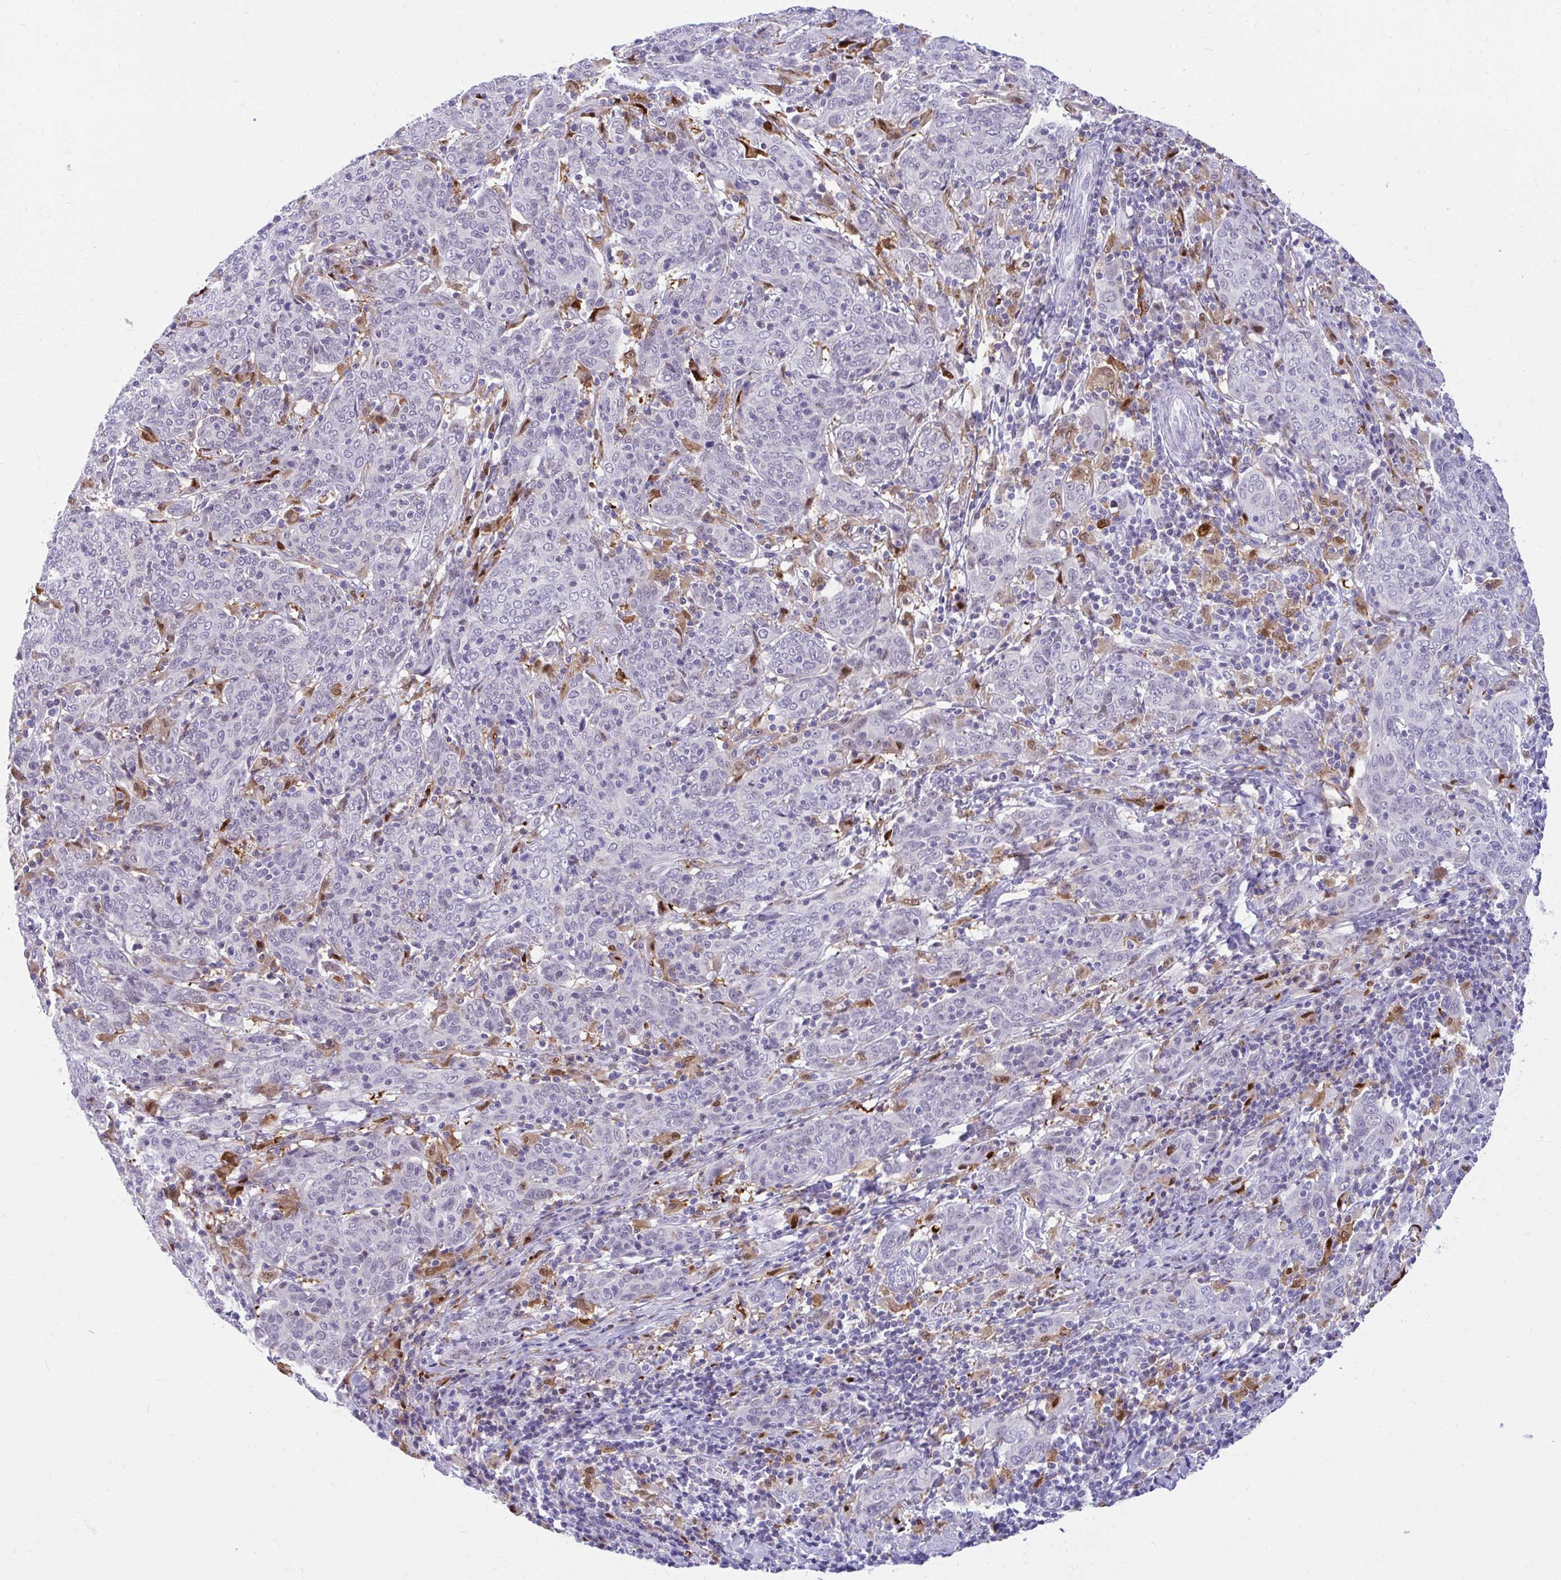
{"staining": {"intensity": "negative", "quantity": "none", "location": "none"}, "tissue": "cervical cancer", "cell_type": "Tumor cells", "image_type": "cancer", "snomed": [{"axis": "morphology", "description": "Squamous cell carcinoma, NOS"}, {"axis": "topography", "description": "Cervix"}], "caption": "Tumor cells are negative for brown protein staining in cervical cancer.", "gene": "GLB1L2", "patient": {"sex": "female", "age": 67}}